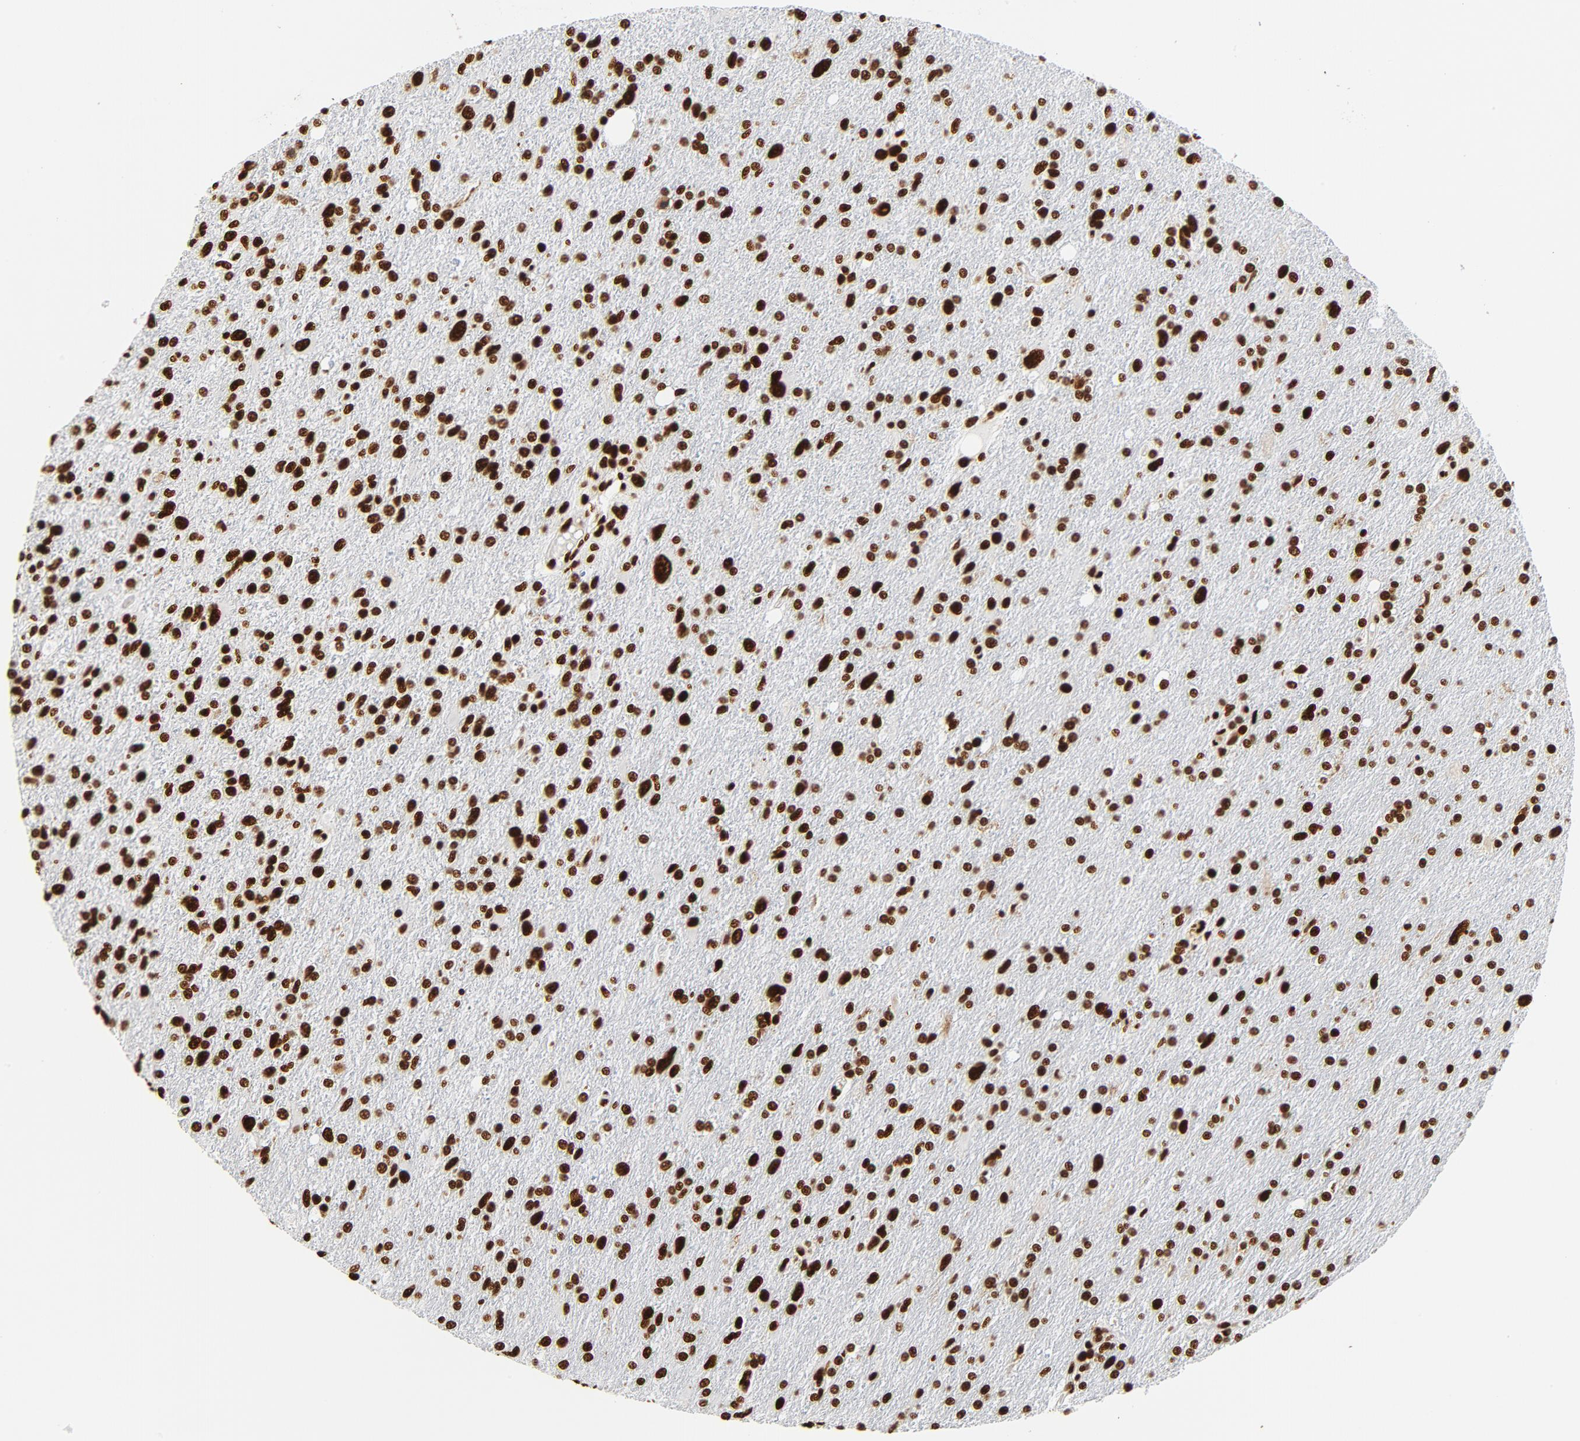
{"staining": {"intensity": "strong", "quantity": ">75%", "location": "nuclear"}, "tissue": "glioma", "cell_type": "Tumor cells", "image_type": "cancer", "snomed": [{"axis": "morphology", "description": "Glioma, malignant, High grade"}, {"axis": "topography", "description": "Cerebral cortex"}], "caption": "Immunohistochemistry histopathology image of human malignant glioma (high-grade) stained for a protein (brown), which exhibits high levels of strong nuclear expression in about >75% of tumor cells.", "gene": "XRCC6", "patient": {"sex": "male", "age": 76}}